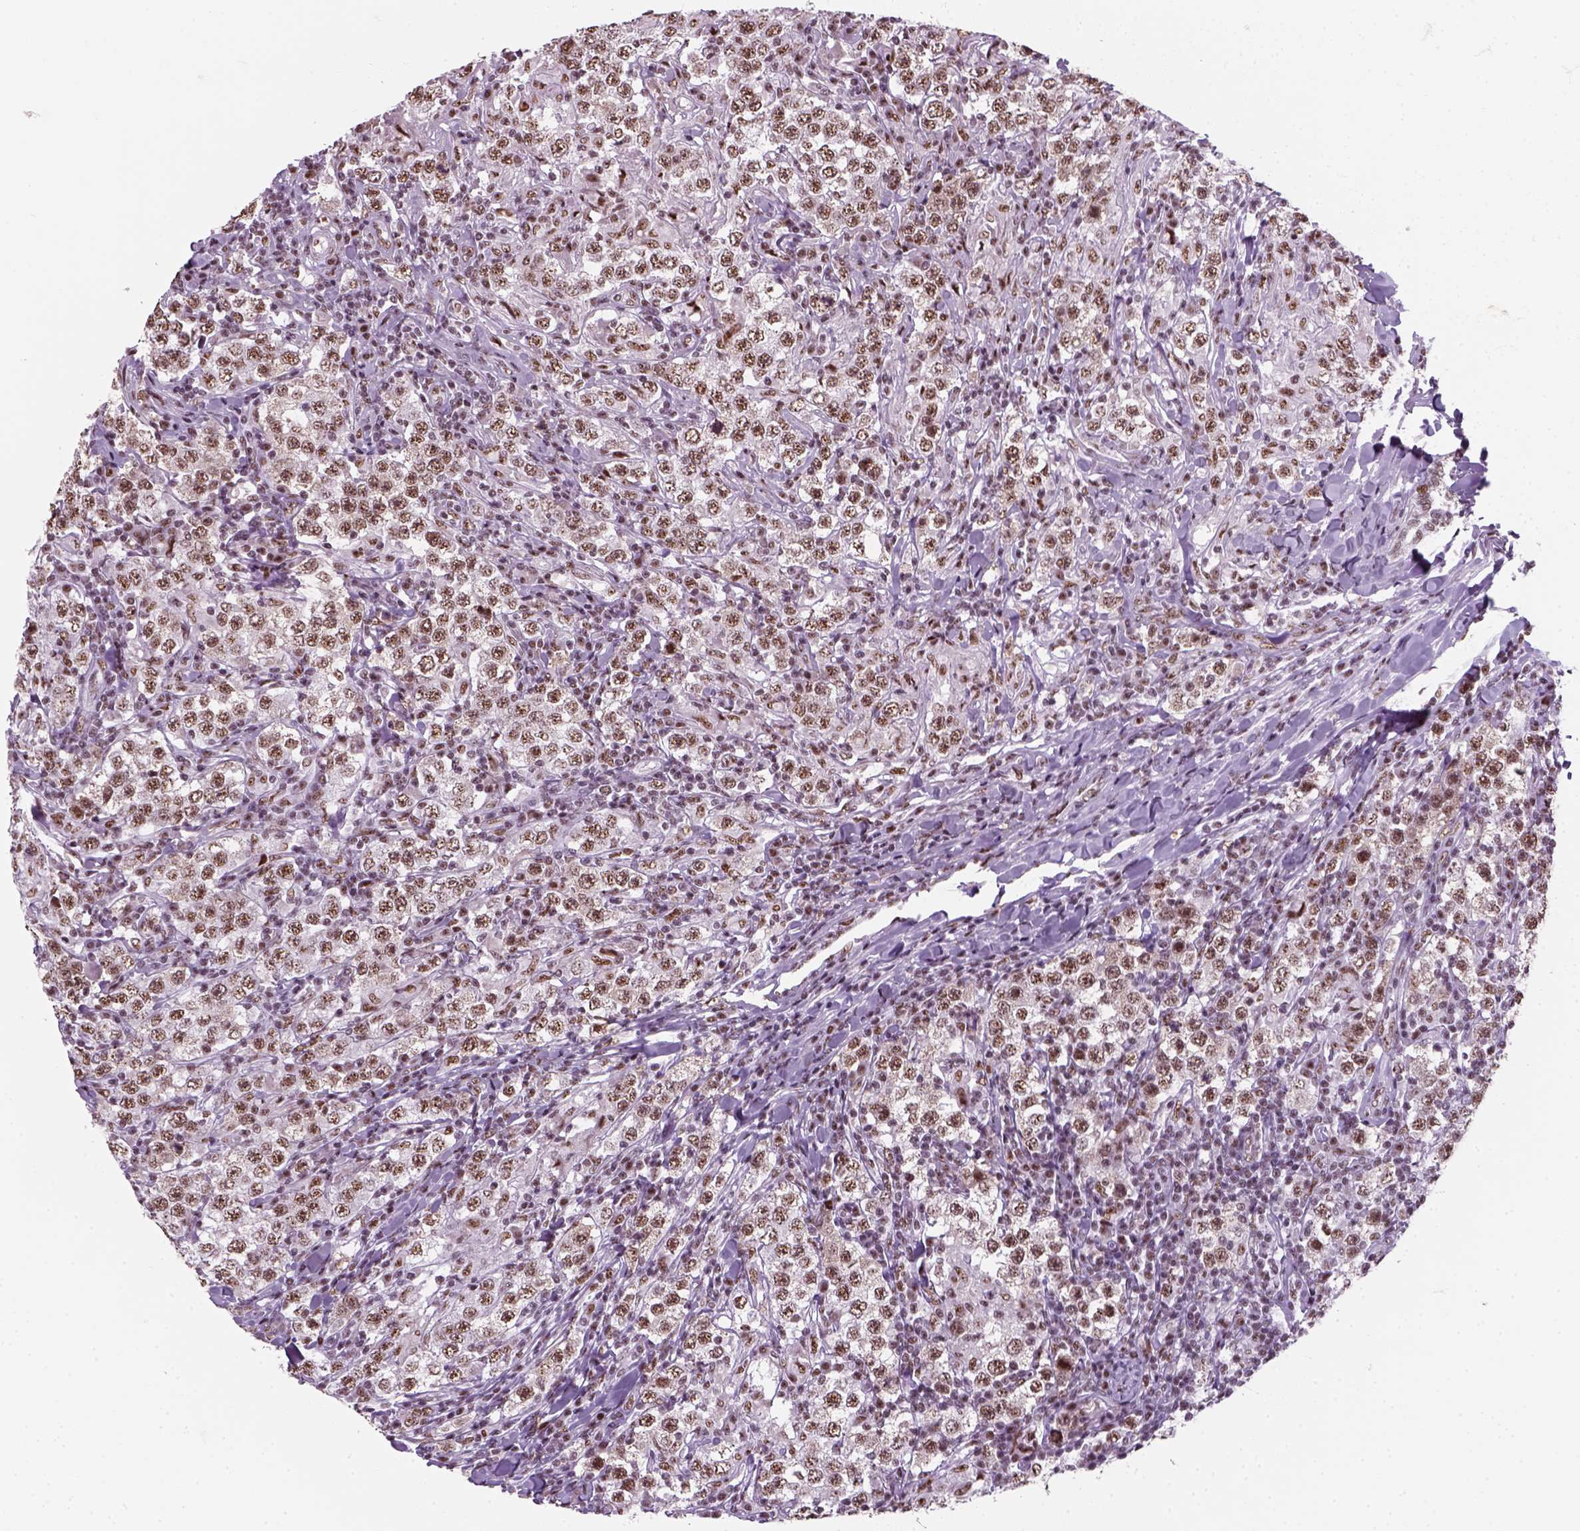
{"staining": {"intensity": "moderate", "quantity": ">75%", "location": "nuclear"}, "tissue": "testis cancer", "cell_type": "Tumor cells", "image_type": "cancer", "snomed": [{"axis": "morphology", "description": "Seminoma, NOS"}, {"axis": "morphology", "description": "Carcinoma, Embryonal, NOS"}, {"axis": "topography", "description": "Testis"}], "caption": "Immunohistochemical staining of testis cancer (embryonal carcinoma) shows medium levels of moderate nuclear protein expression in approximately >75% of tumor cells.", "gene": "GTF2F1", "patient": {"sex": "male", "age": 41}}